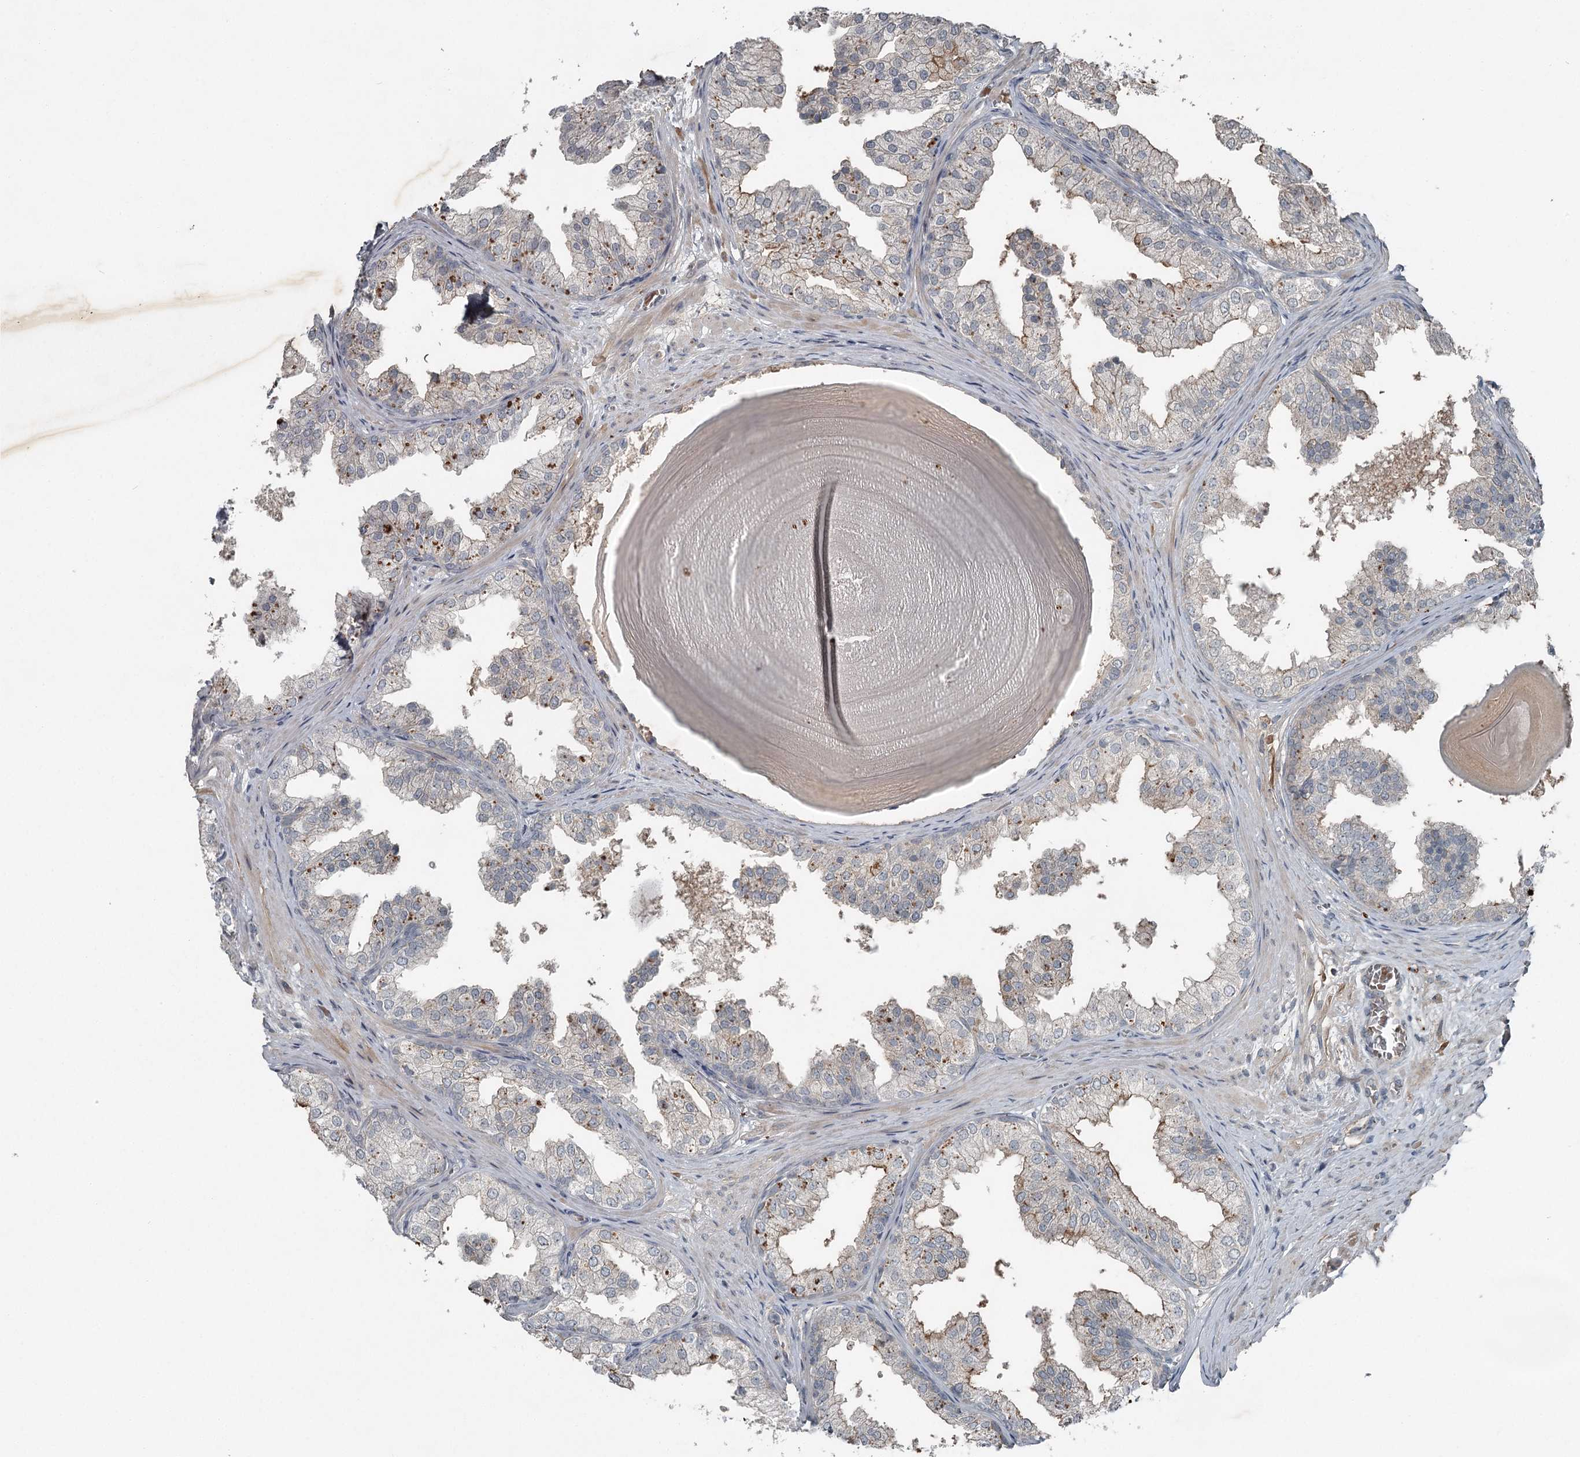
{"staining": {"intensity": "moderate", "quantity": "<25%", "location": "cytoplasmic/membranous"}, "tissue": "prostate", "cell_type": "Glandular cells", "image_type": "normal", "snomed": [{"axis": "morphology", "description": "Normal tissue, NOS"}, {"axis": "topography", "description": "Prostate"}], "caption": "About <25% of glandular cells in normal prostate show moderate cytoplasmic/membranous protein positivity as visualized by brown immunohistochemical staining.", "gene": "SLC39A8", "patient": {"sex": "male", "age": 48}}